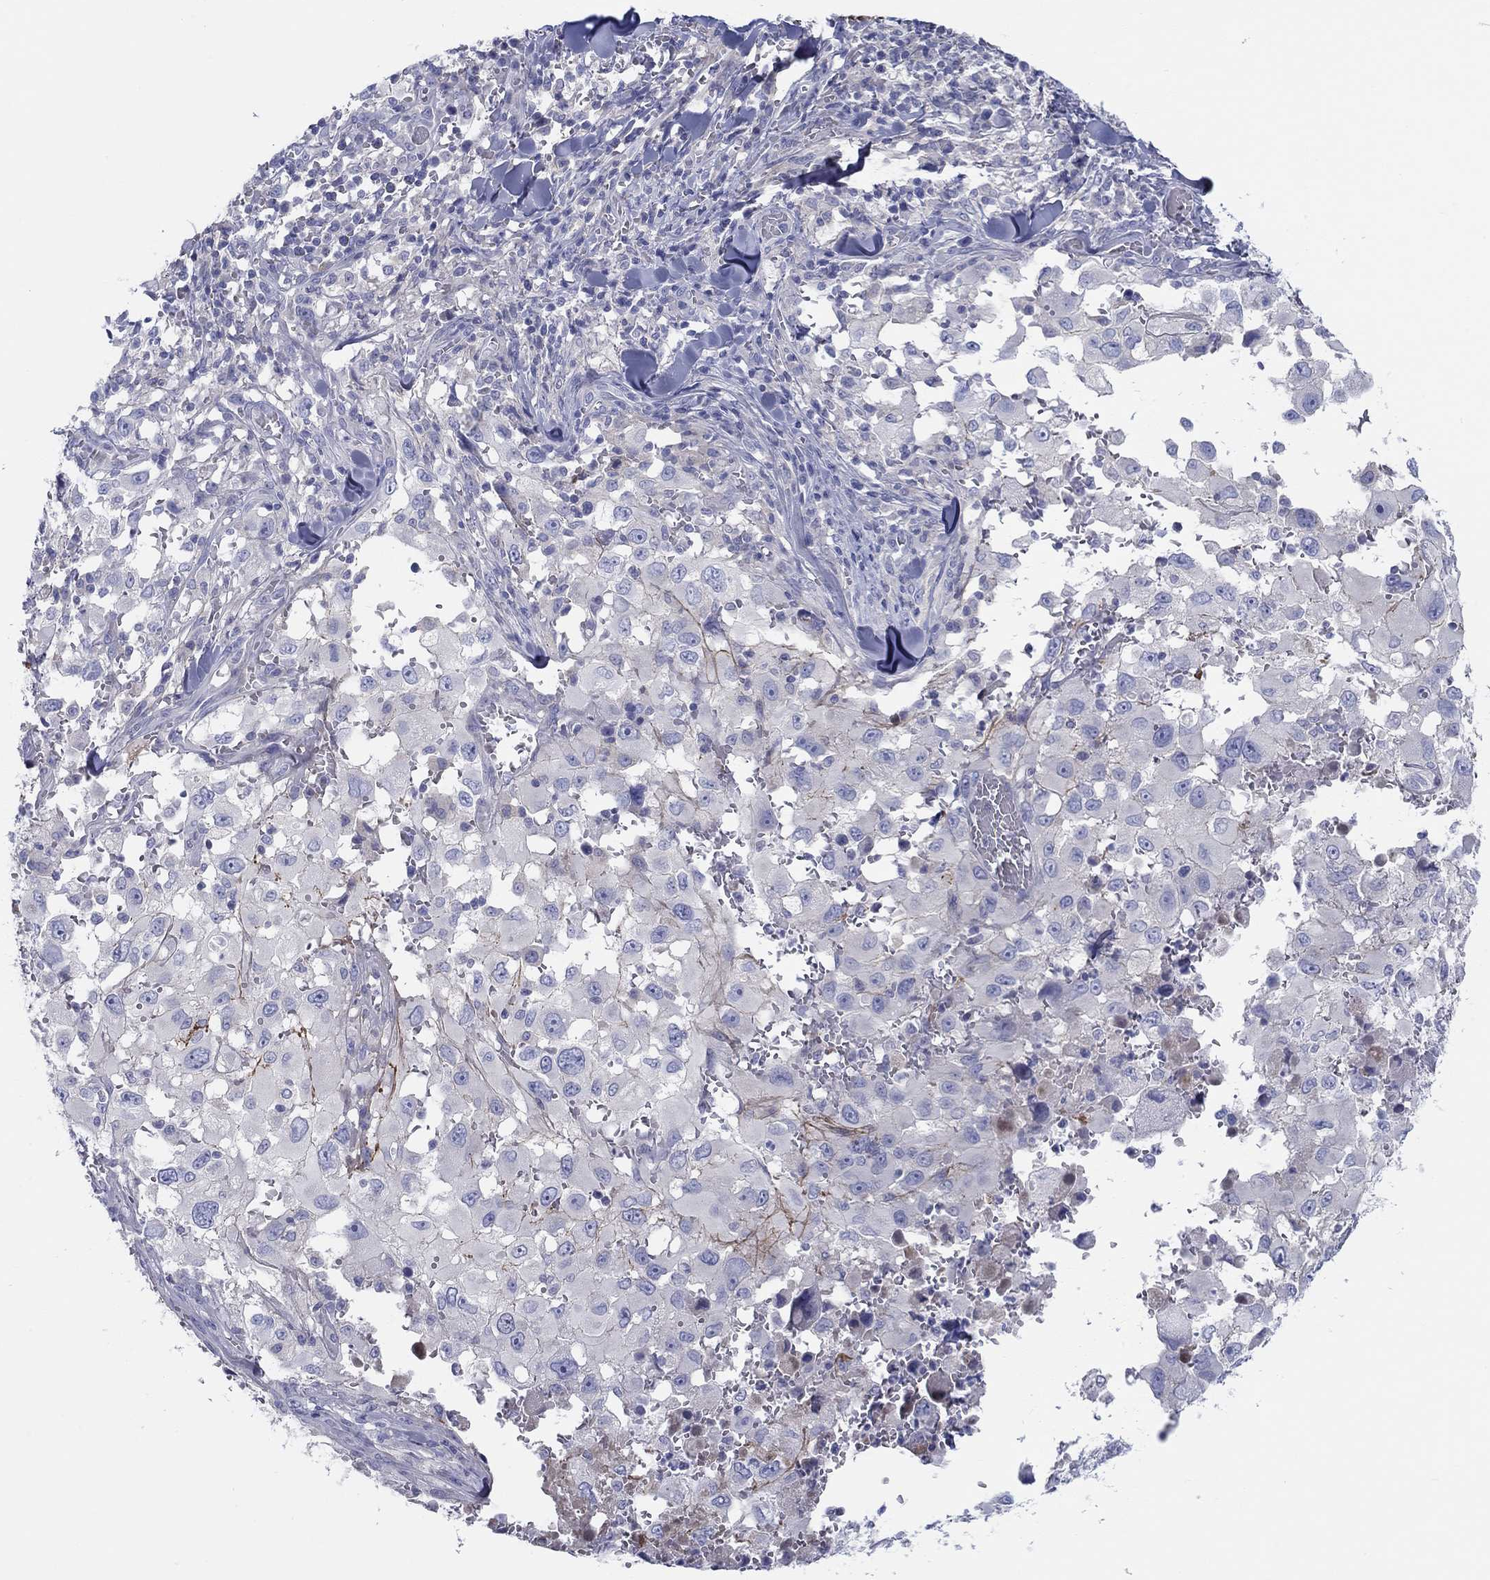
{"staining": {"intensity": "negative", "quantity": "none", "location": "none"}, "tissue": "melanoma", "cell_type": "Tumor cells", "image_type": "cancer", "snomed": [{"axis": "morphology", "description": "Malignant melanoma, Metastatic site"}, {"axis": "topography", "description": "Lymph node"}], "caption": "Immunohistochemical staining of human melanoma demonstrates no significant staining in tumor cells. (Immunohistochemistry (ihc), brightfield microscopy, high magnification).", "gene": "HAPLN4", "patient": {"sex": "male", "age": 50}}